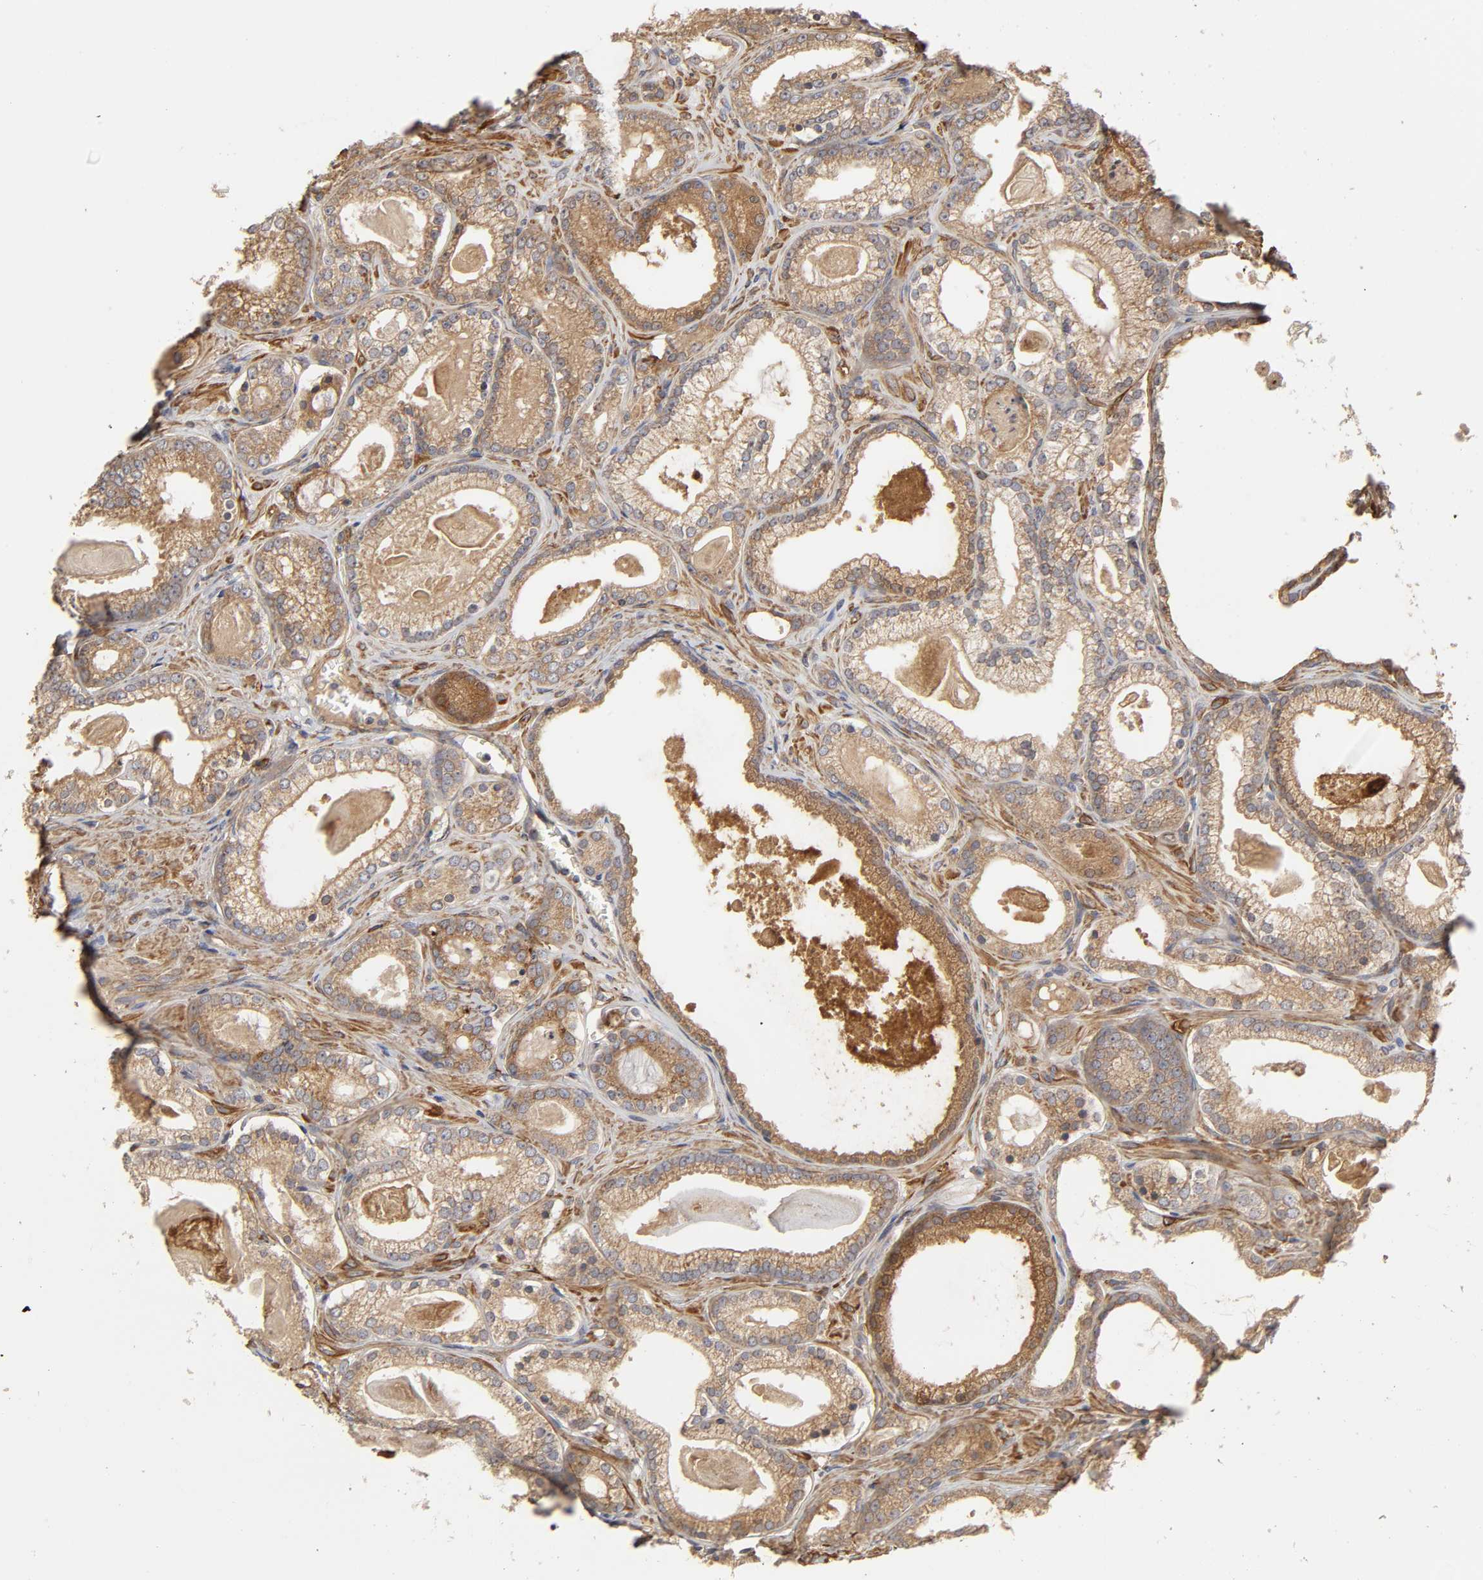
{"staining": {"intensity": "moderate", "quantity": ">75%", "location": "cytoplasmic/membranous"}, "tissue": "prostate cancer", "cell_type": "Tumor cells", "image_type": "cancer", "snomed": [{"axis": "morphology", "description": "Adenocarcinoma, Low grade"}, {"axis": "topography", "description": "Prostate"}], "caption": "This is an image of immunohistochemistry (IHC) staining of adenocarcinoma (low-grade) (prostate), which shows moderate expression in the cytoplasmic/membranous of tumor cells.", "gene": "GNPTG", "patient": {"sex": "male", "age": 59}}